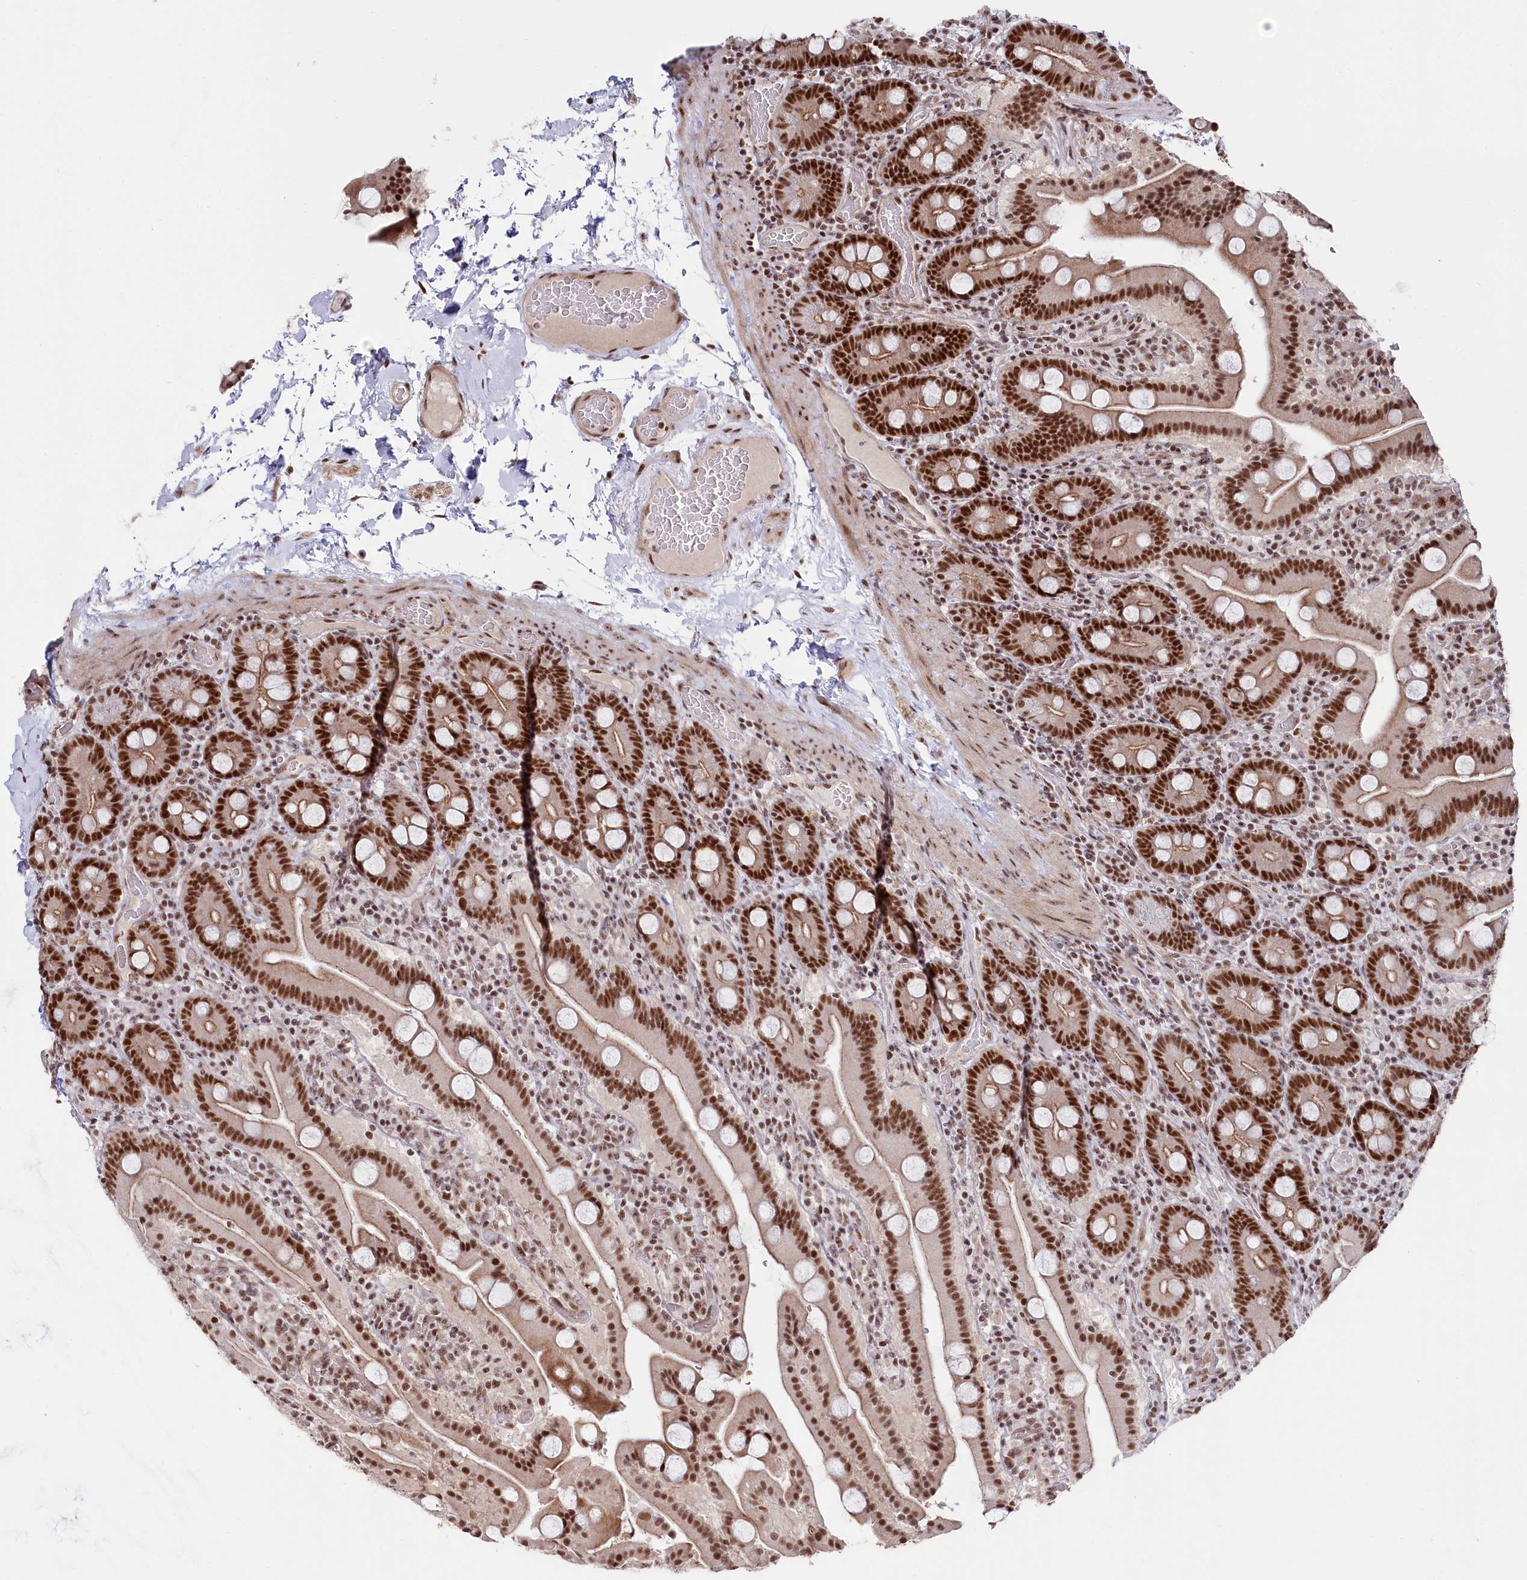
{"staining": {"intensity": "strong", "quantity": ">75%", "location": "nuclear"}, "tissue": "duodenum", "cell_type": "Glandular cells", "image_type": "normal", "snomed": [{"axis": "morphology", "description": "Normal tissue, NOS"}, {"axis": "topography", "description": "Duodenum"}], "caption": "Human duodenum stained for a protein (brown) reveals strong nuclear positive positivity in approximately >75% of glandular cells.", "gene": "POLR2H", "patient": {"sex": "male", "age": 55}}